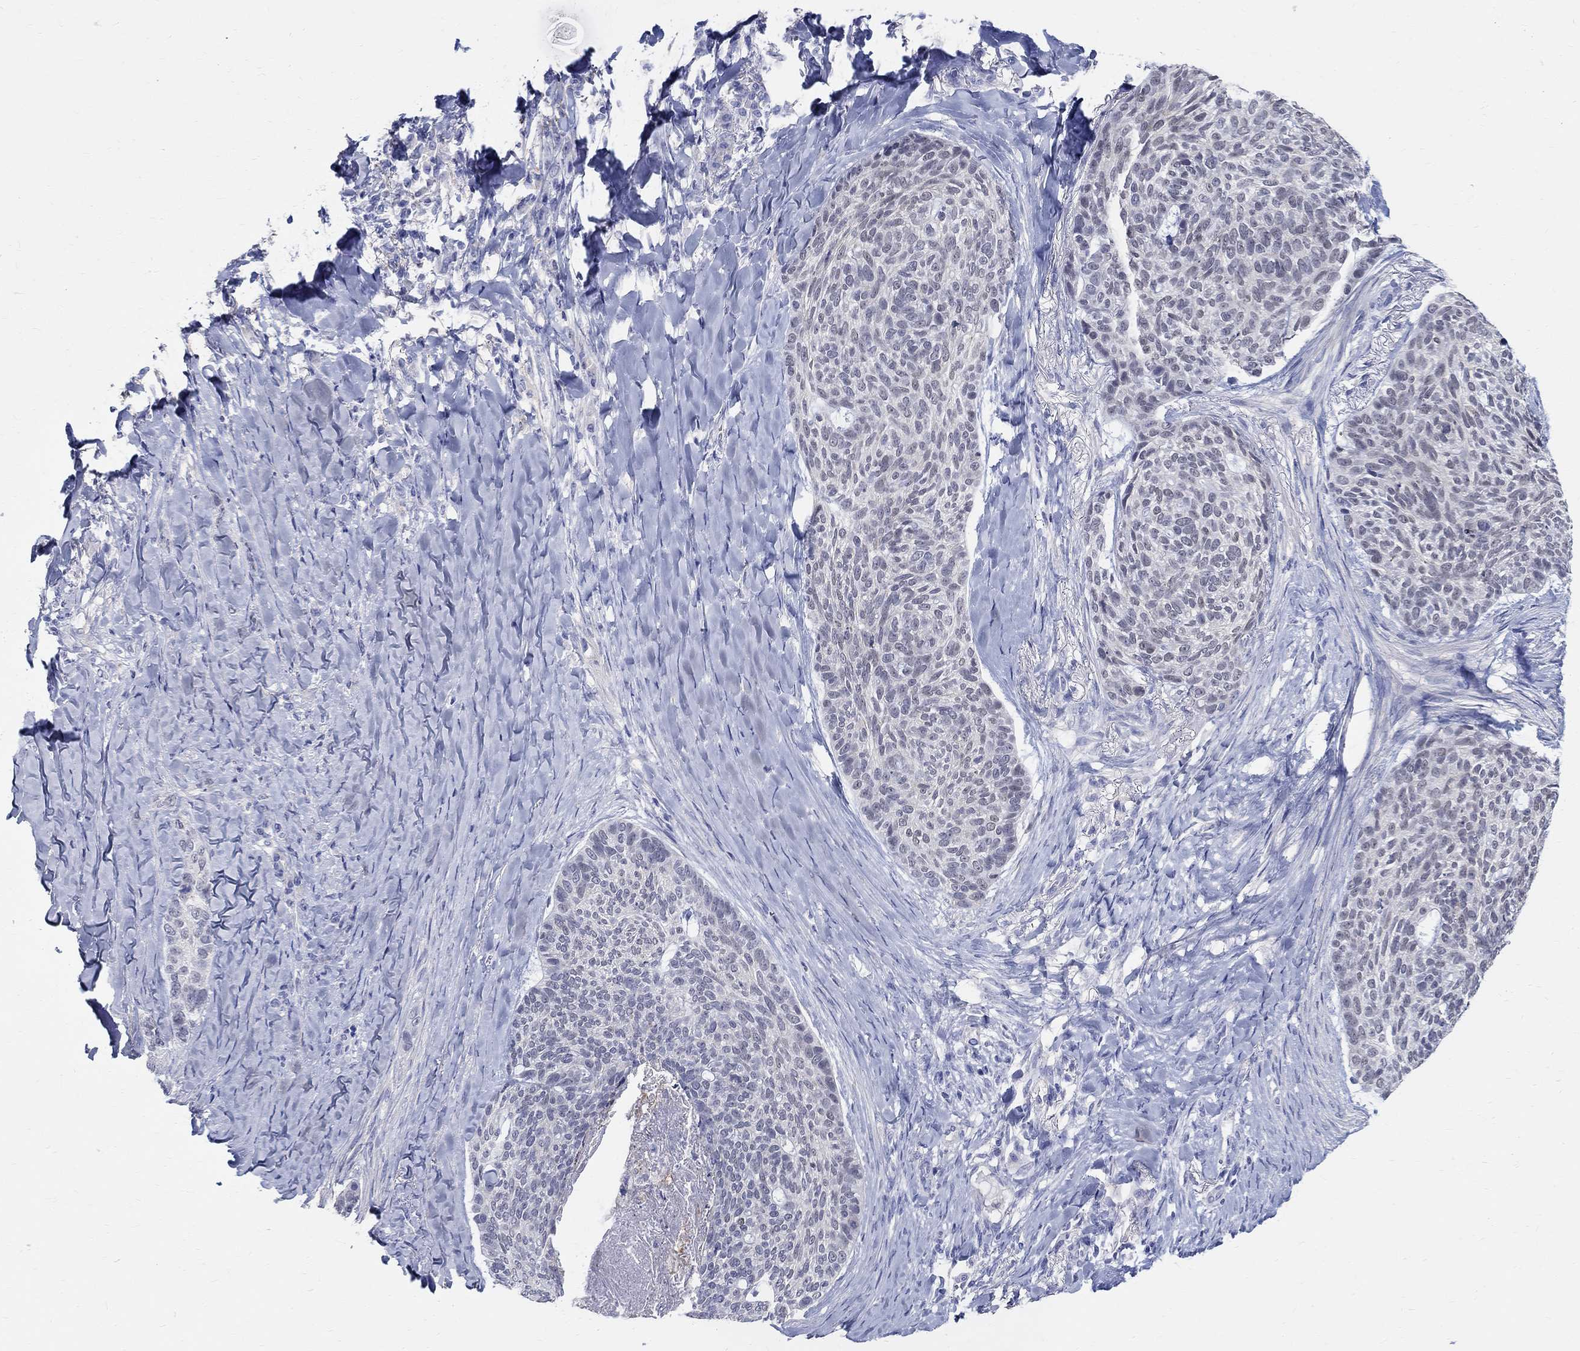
{"staining": {"intensity": "negative", "quantity": "none", "location": "none"}, "tissue": "skin cancer", "cell_type": "Tumor cells", "image_type": "cancer", "snomed": [{"axis": "morphology", "description": "Basal cell carcinoma"}, {"axis": "topography", "description": "Skin"}], "caption": "Tumor cells are negative for brown protein staining in skin basal cell carcinoma.", "gene": "SOX2", "patient": {"sex": "female", "age": 69}}